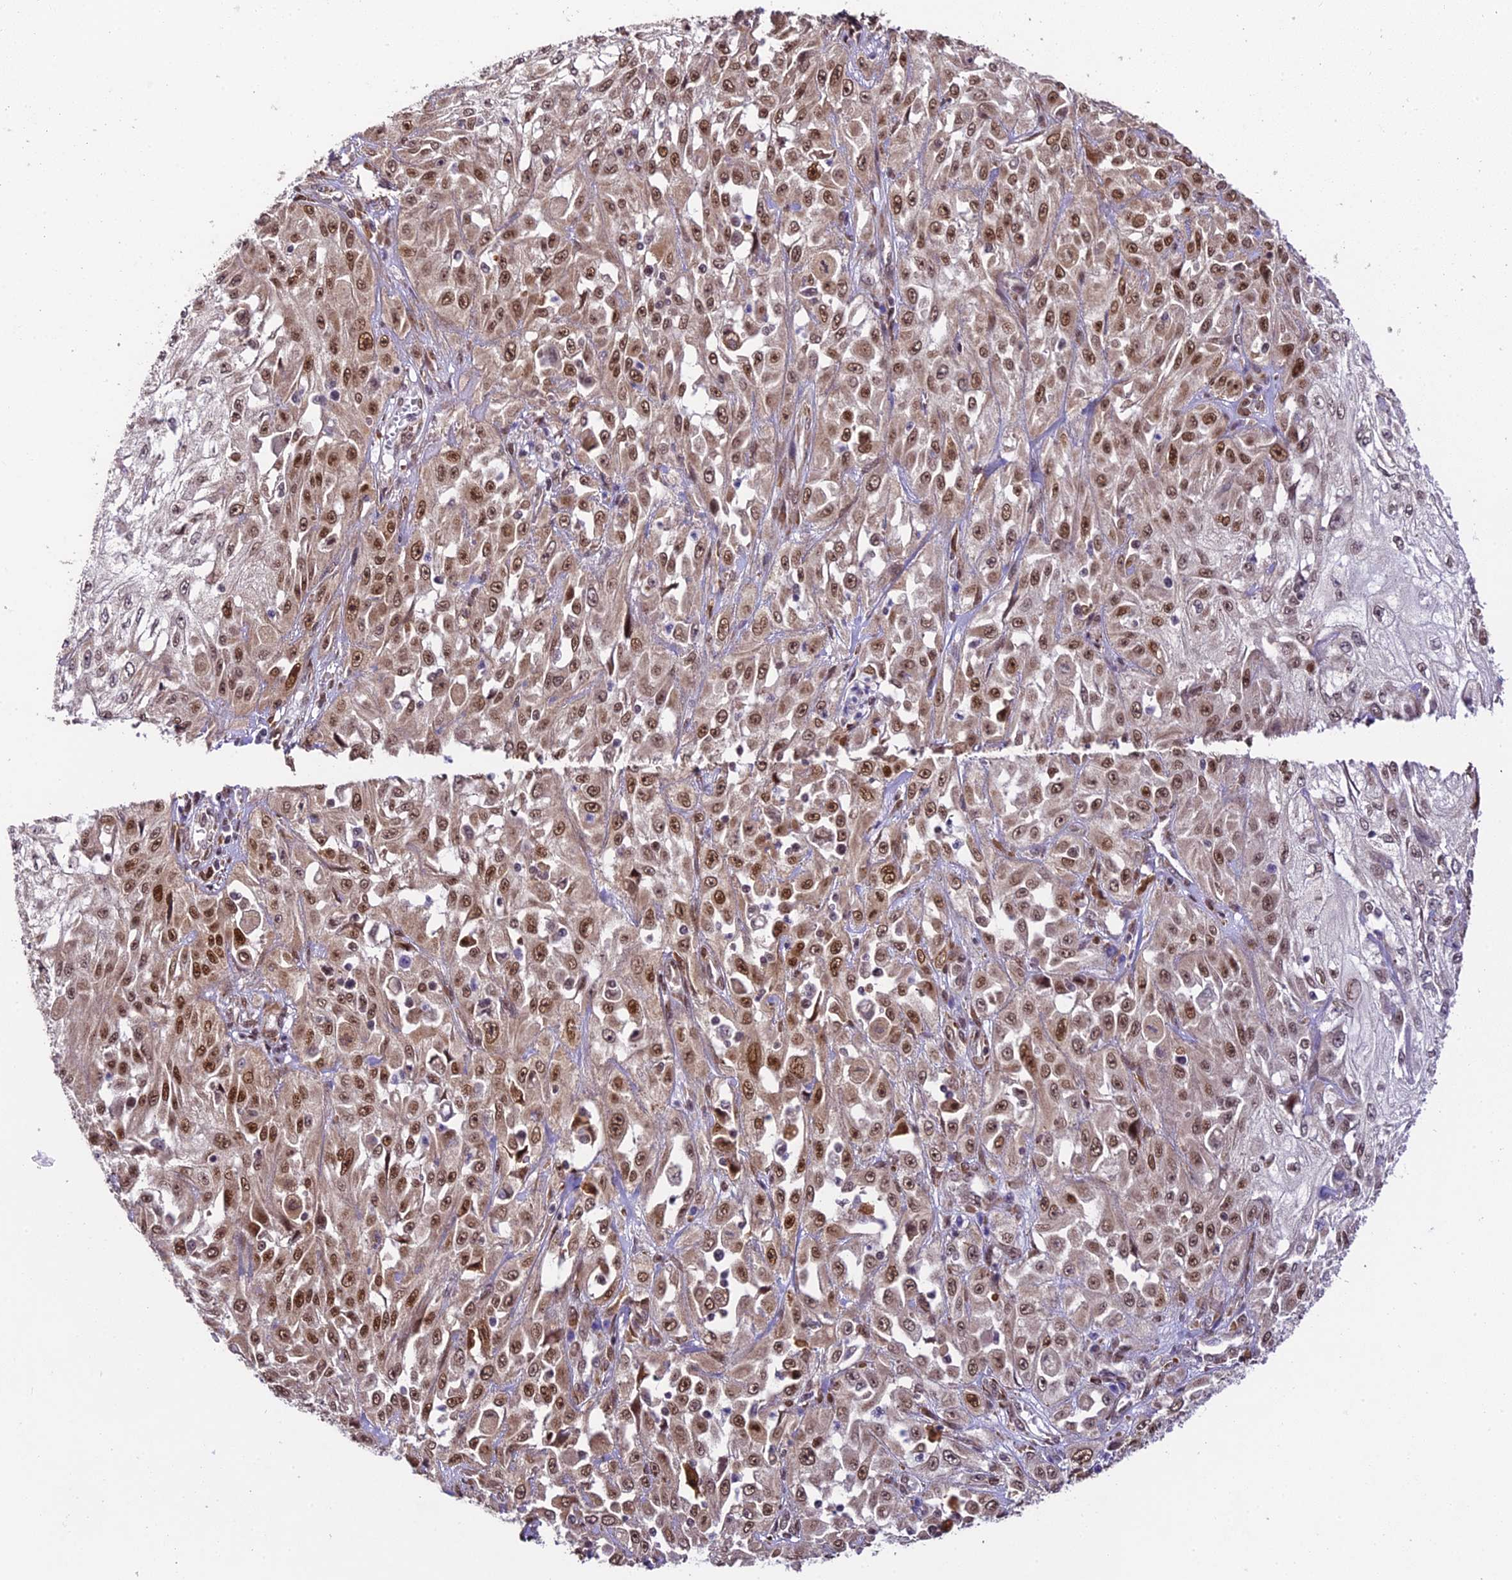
{"staining": {"intensity": "moderate", "quantity": ">75%", "location": "nuclear"}, "tissue": "skin cancer", "cell_type": "Tumor cells", "image_type": "cancer", "snomed": [{"axis": "morphology", "description": "Squamous cell carcinoma, NOS"}, {"axis": "morphology", "description": "Squamous cell carcinoma, metastatic, NOS"}, {"axis": "topography", "description": "Skin"}, {"axis": "topography", "description": "Lymph node"}], "caption": "Immunohistochemical staining of human skin cancer reveals moderate nuclear protein staining in about >75% of tumor cells. Nuclei are stained in blue.", "gene": "TRIM22", "patient": {"sex": "male", "age": 75}}